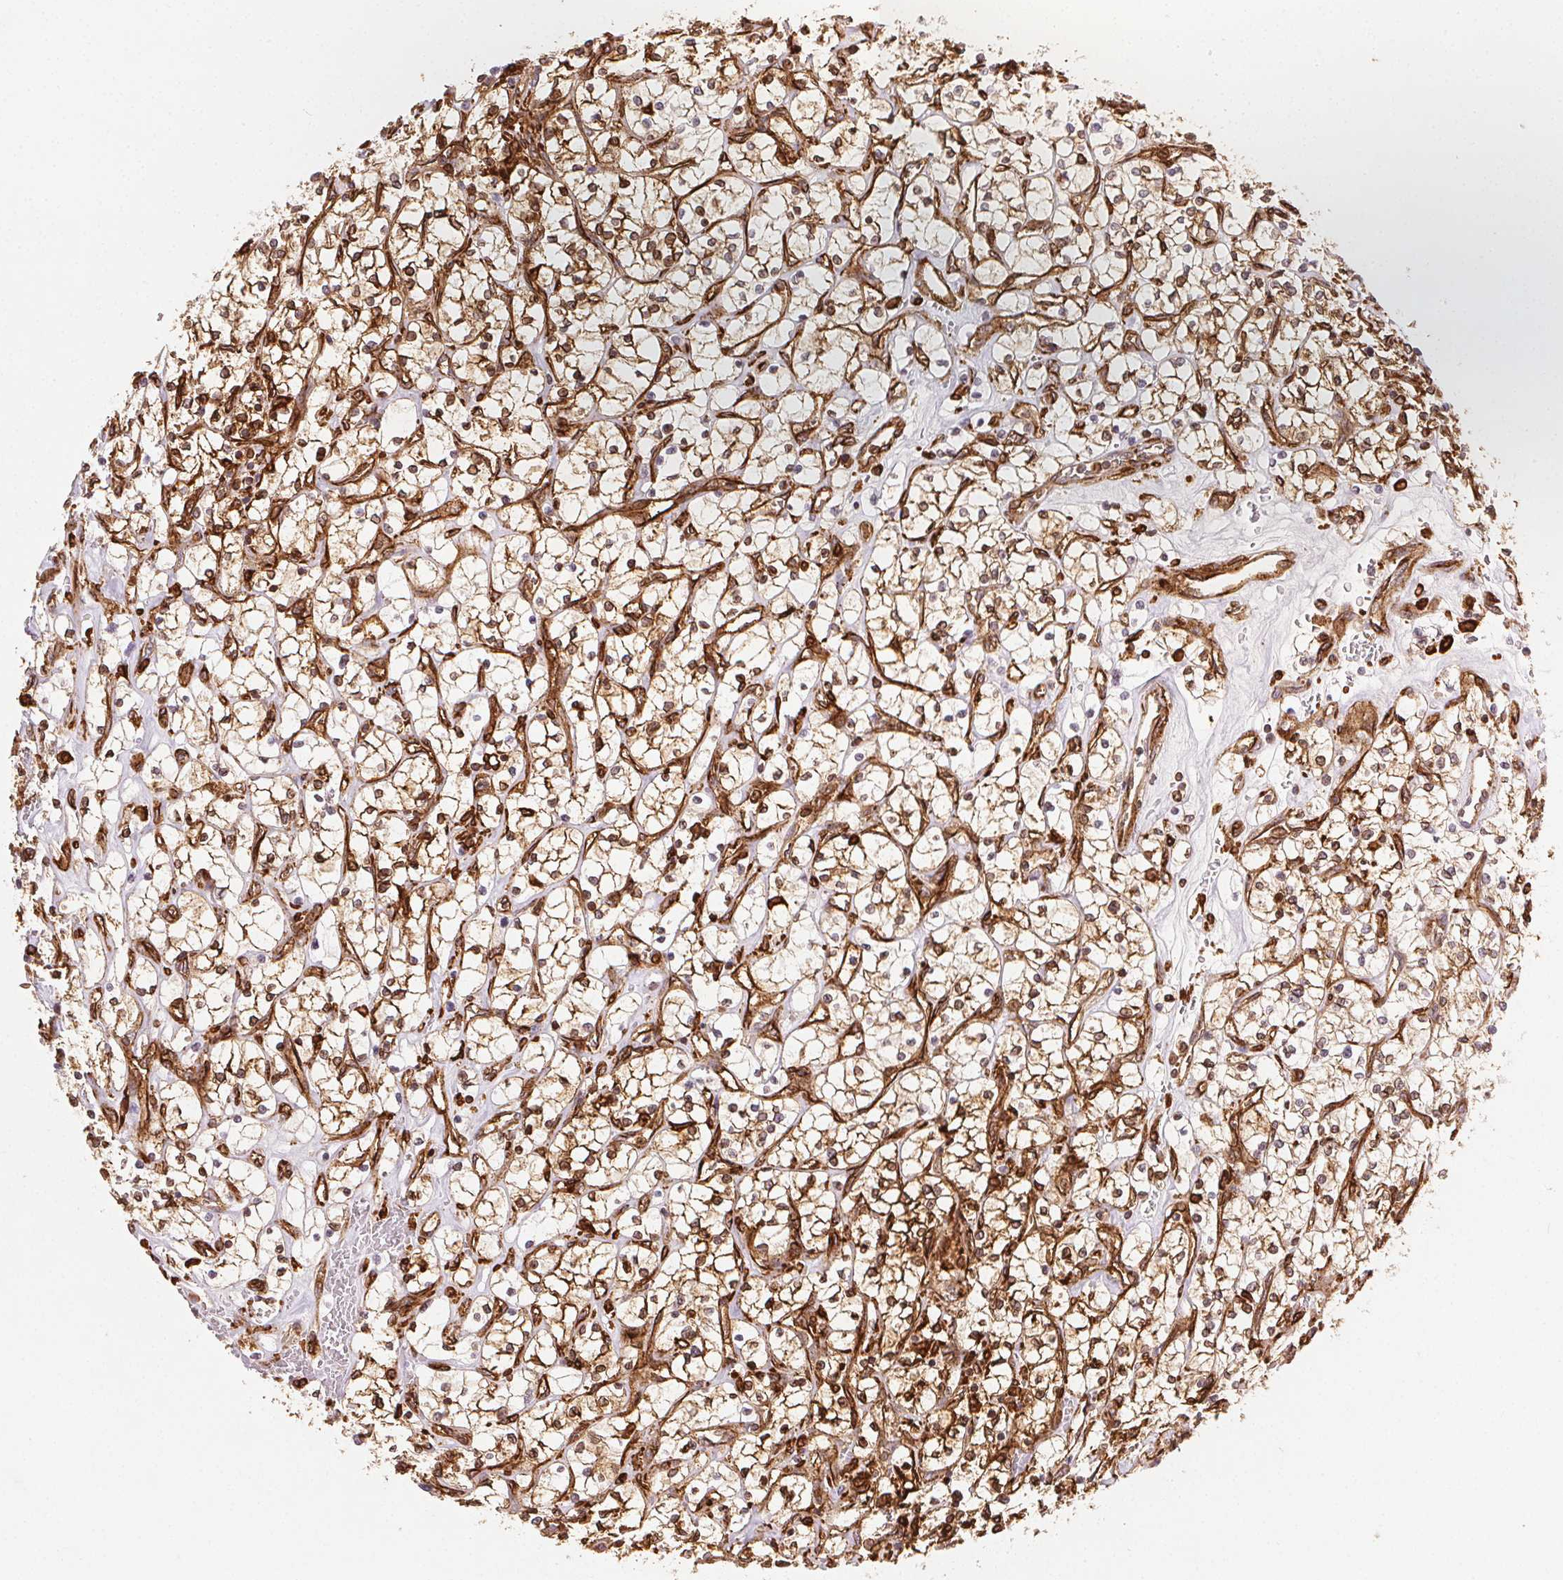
{"staining": {"intensity": "moderate", "quantity": "25%-75%", "location": "cytoplasmic/membranous"}, "tissue": "renal cancer", "cell_type": "Tumor cells", "image_type": "cancer", "snomed": [{"axis": "morphology", "description": "Adenocarcinoma, NOS"}, {"axis": "topography", "description": "Kidney"}], "caption": "Tumor cells exhibit medium levels of moderate cytoplasmic/membranous staining in approximately 25%-75% of cells in adenocarcinoma (renal). Nuclei are stained in blue.", "gene": "RNASET2", "patient": {"sex": "female", "age": 64}}